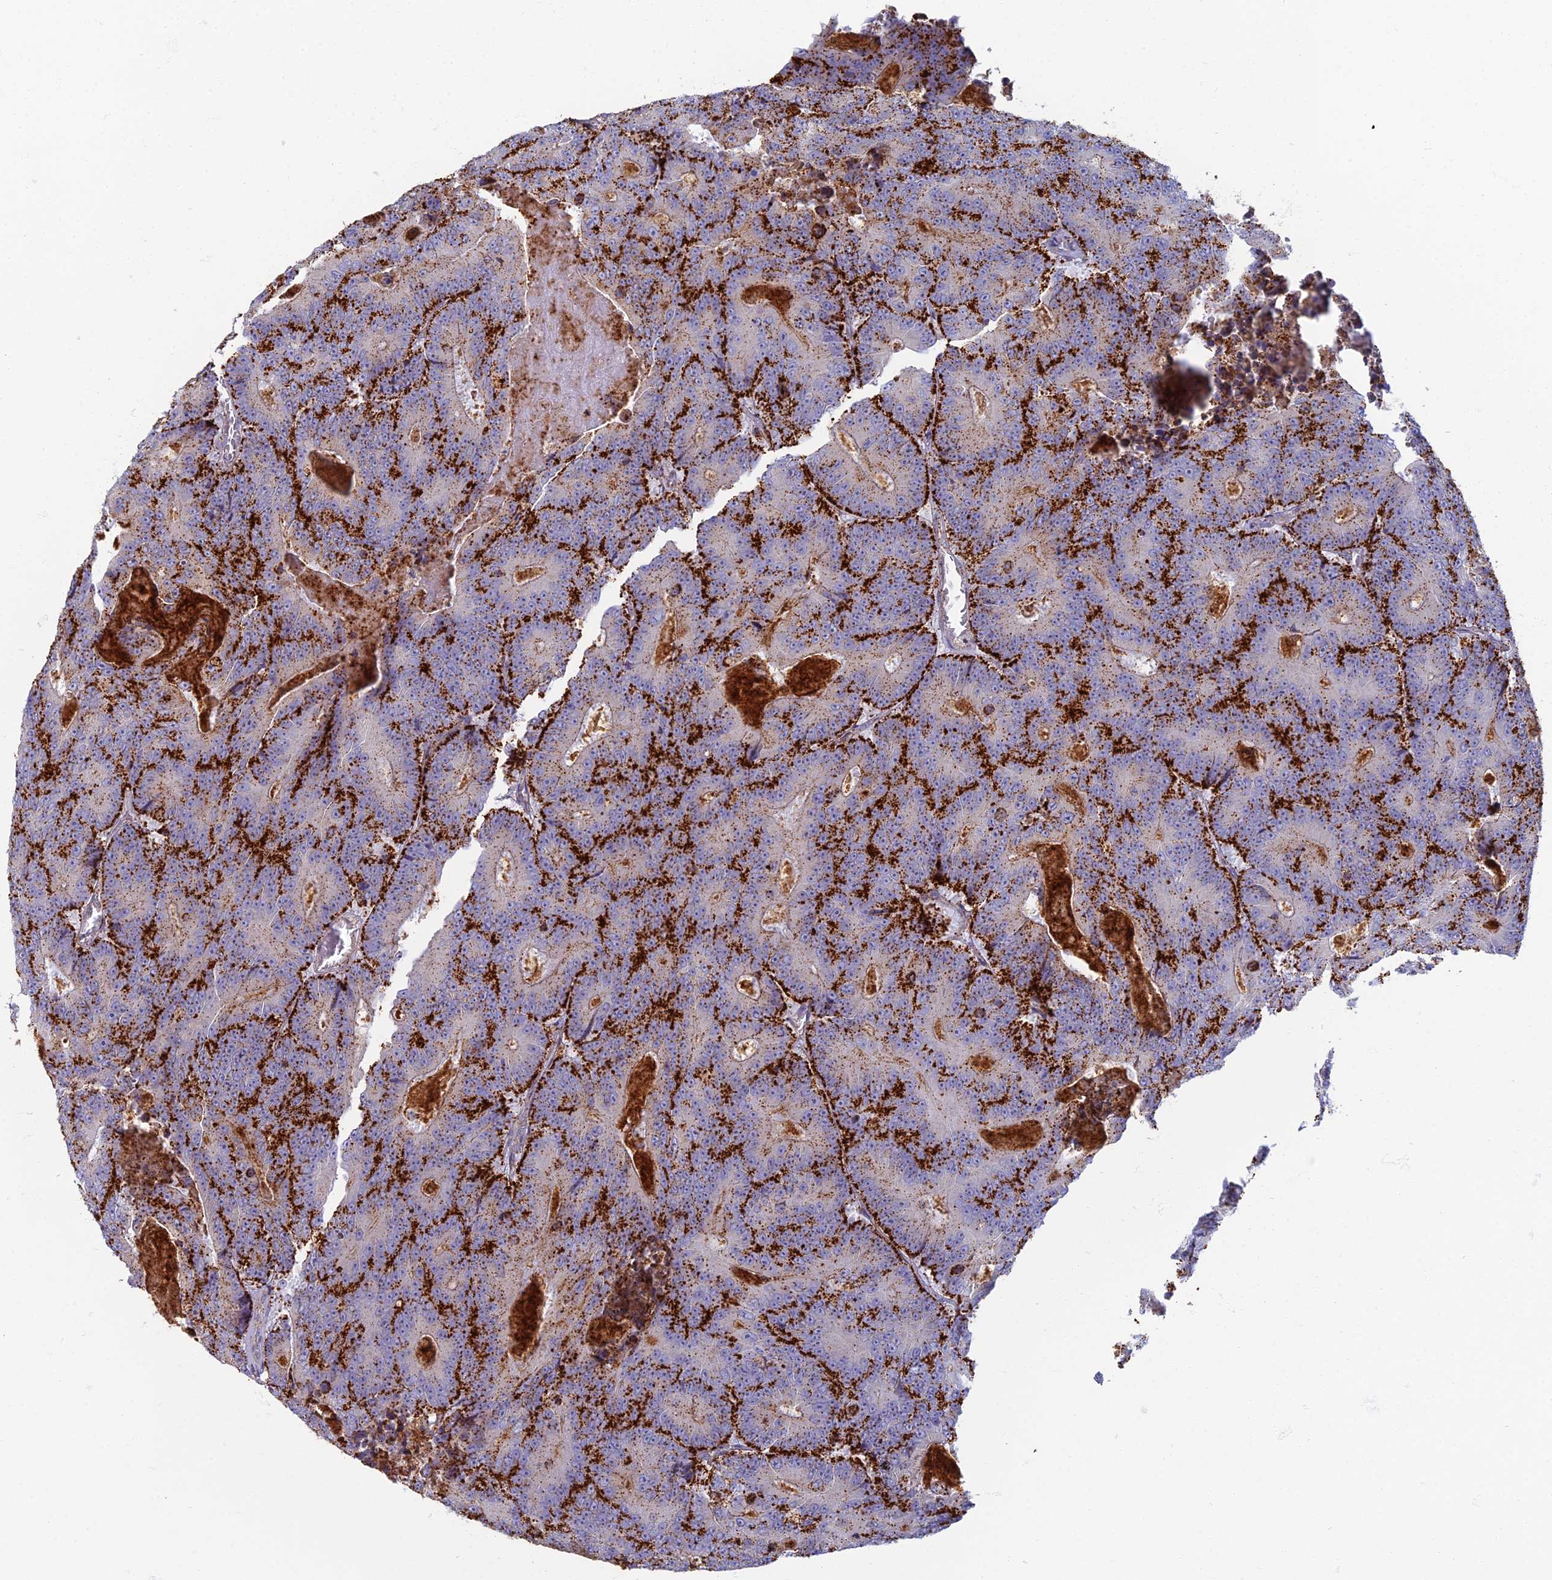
{"staining": {"intensity": "strong", "quantity": "25%-75%", "location": "cytoplasmic/membranous"}, "tissue": "colorectal cancer", "cell_type": "Tumor cells", "image_type": "cancer", "snomed": [{"axis": "morphology", "description": "Adenocarcinoma, NOS"}, {"axis": "topography", "description": "Colon"}], "caption": "Immunohistochemical staining of colorectal cancer (adenocarcinoma) demonstrates high levels of strong cytoplasmic/membranous expression in approximately 25%-75% of tumor cells.", "gene": "CHMP4B", "patient": {"sex": "male", "age": 83}}